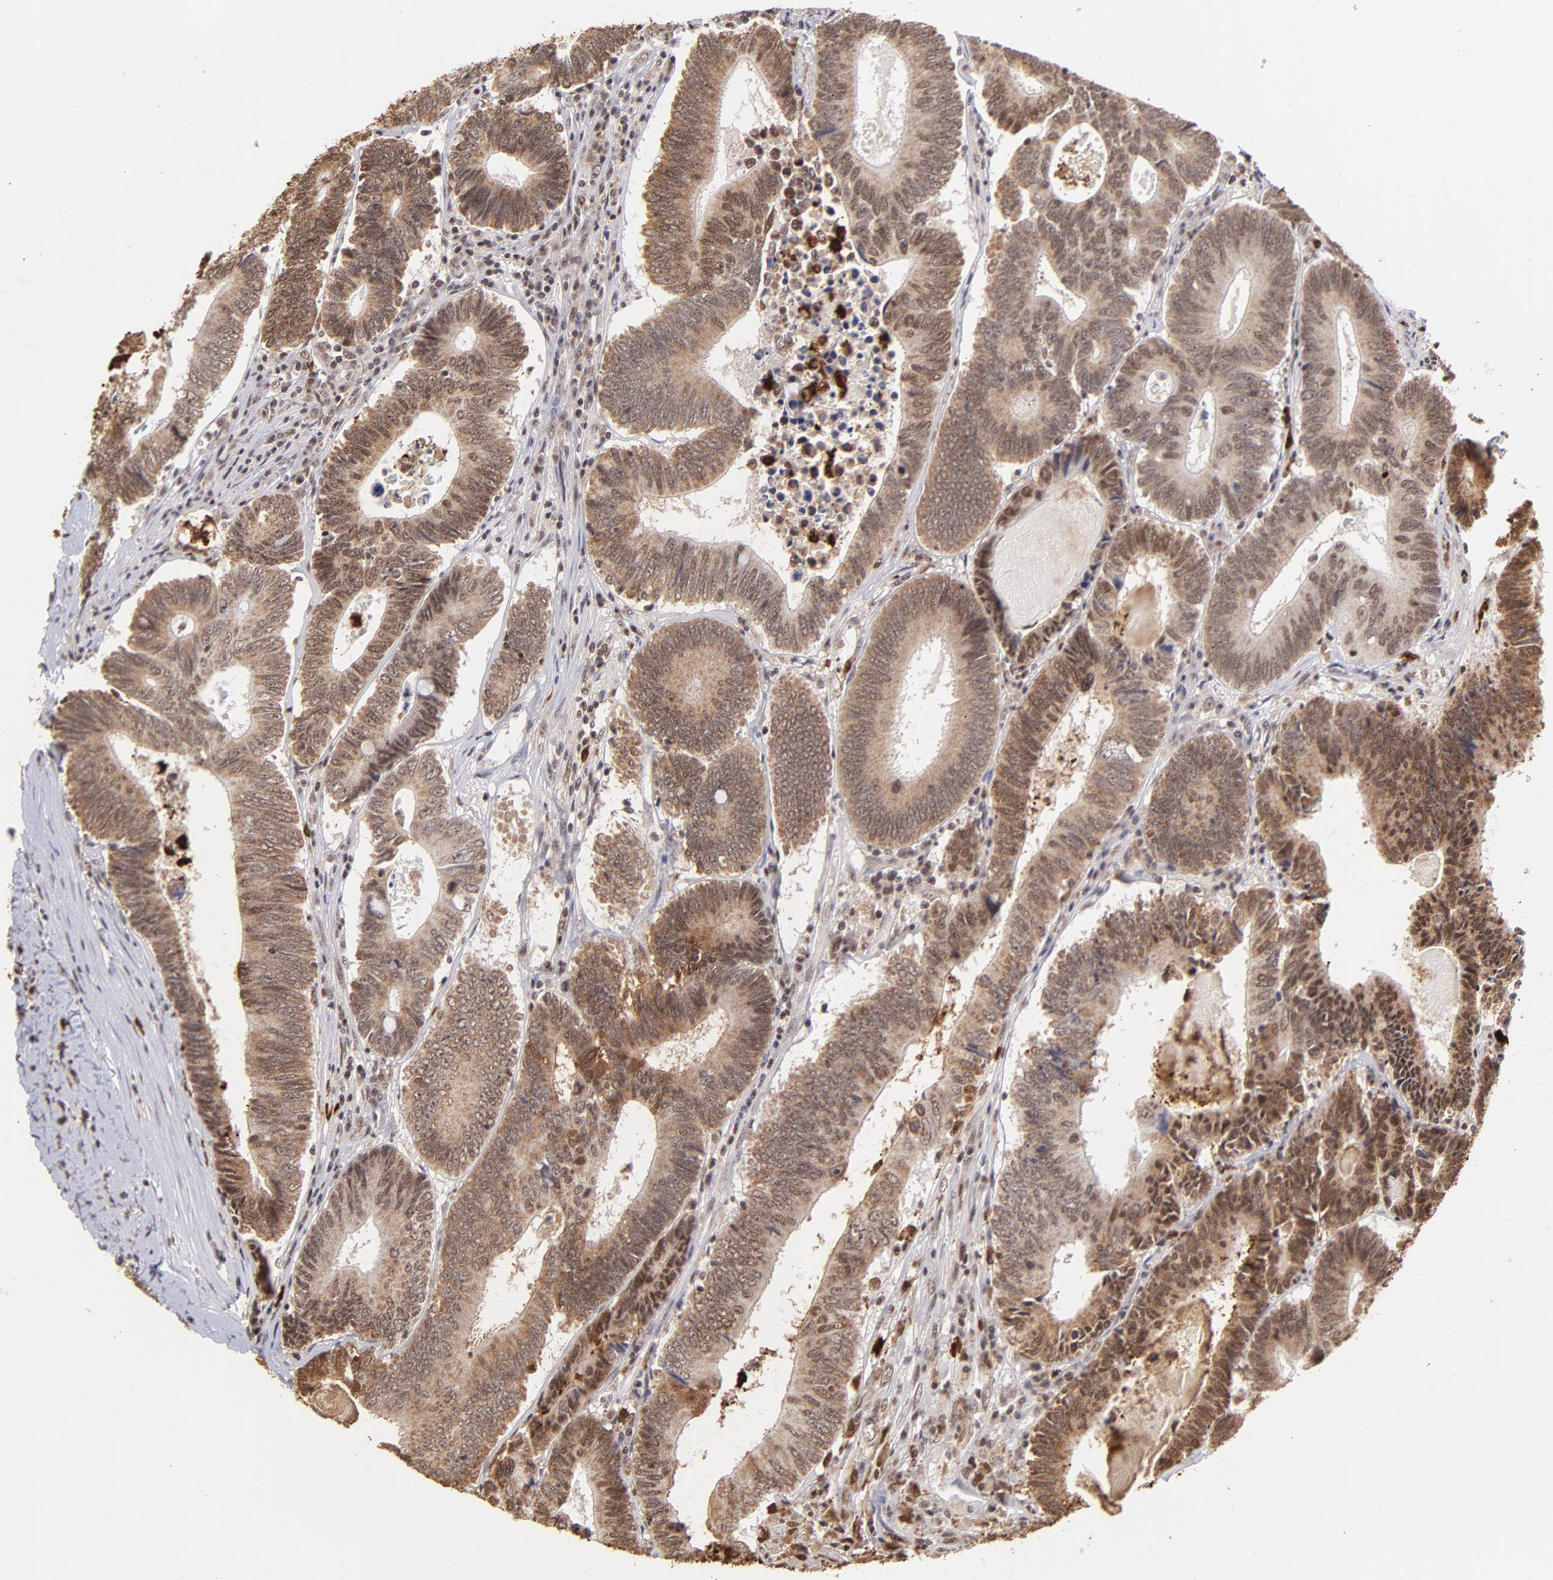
{"staining": {"intensity": "moderate", "quantity": ">75%", "location": "cytoplasmic/membranous,nuclear"}, "tissue": "colorectal cancer", "cell_type": "Tumor cells", "image_type": "cancer", "snomed": [{"axis": "morphology", "description": "Adenocarcinoma, NOS"}, {"axis": "topography", "description": "Colon"}], "caption": "Immunohistochemistry photomicrograph of human adenocarcinoma (colorectal) stained for a protein (brown), which displays medium levels of moderate cytoplasmic/membranous and nuclear staining in about >75% of tumor cells.", "gene": "ZFX", "patient": {"sex": "female", "age": 78}}